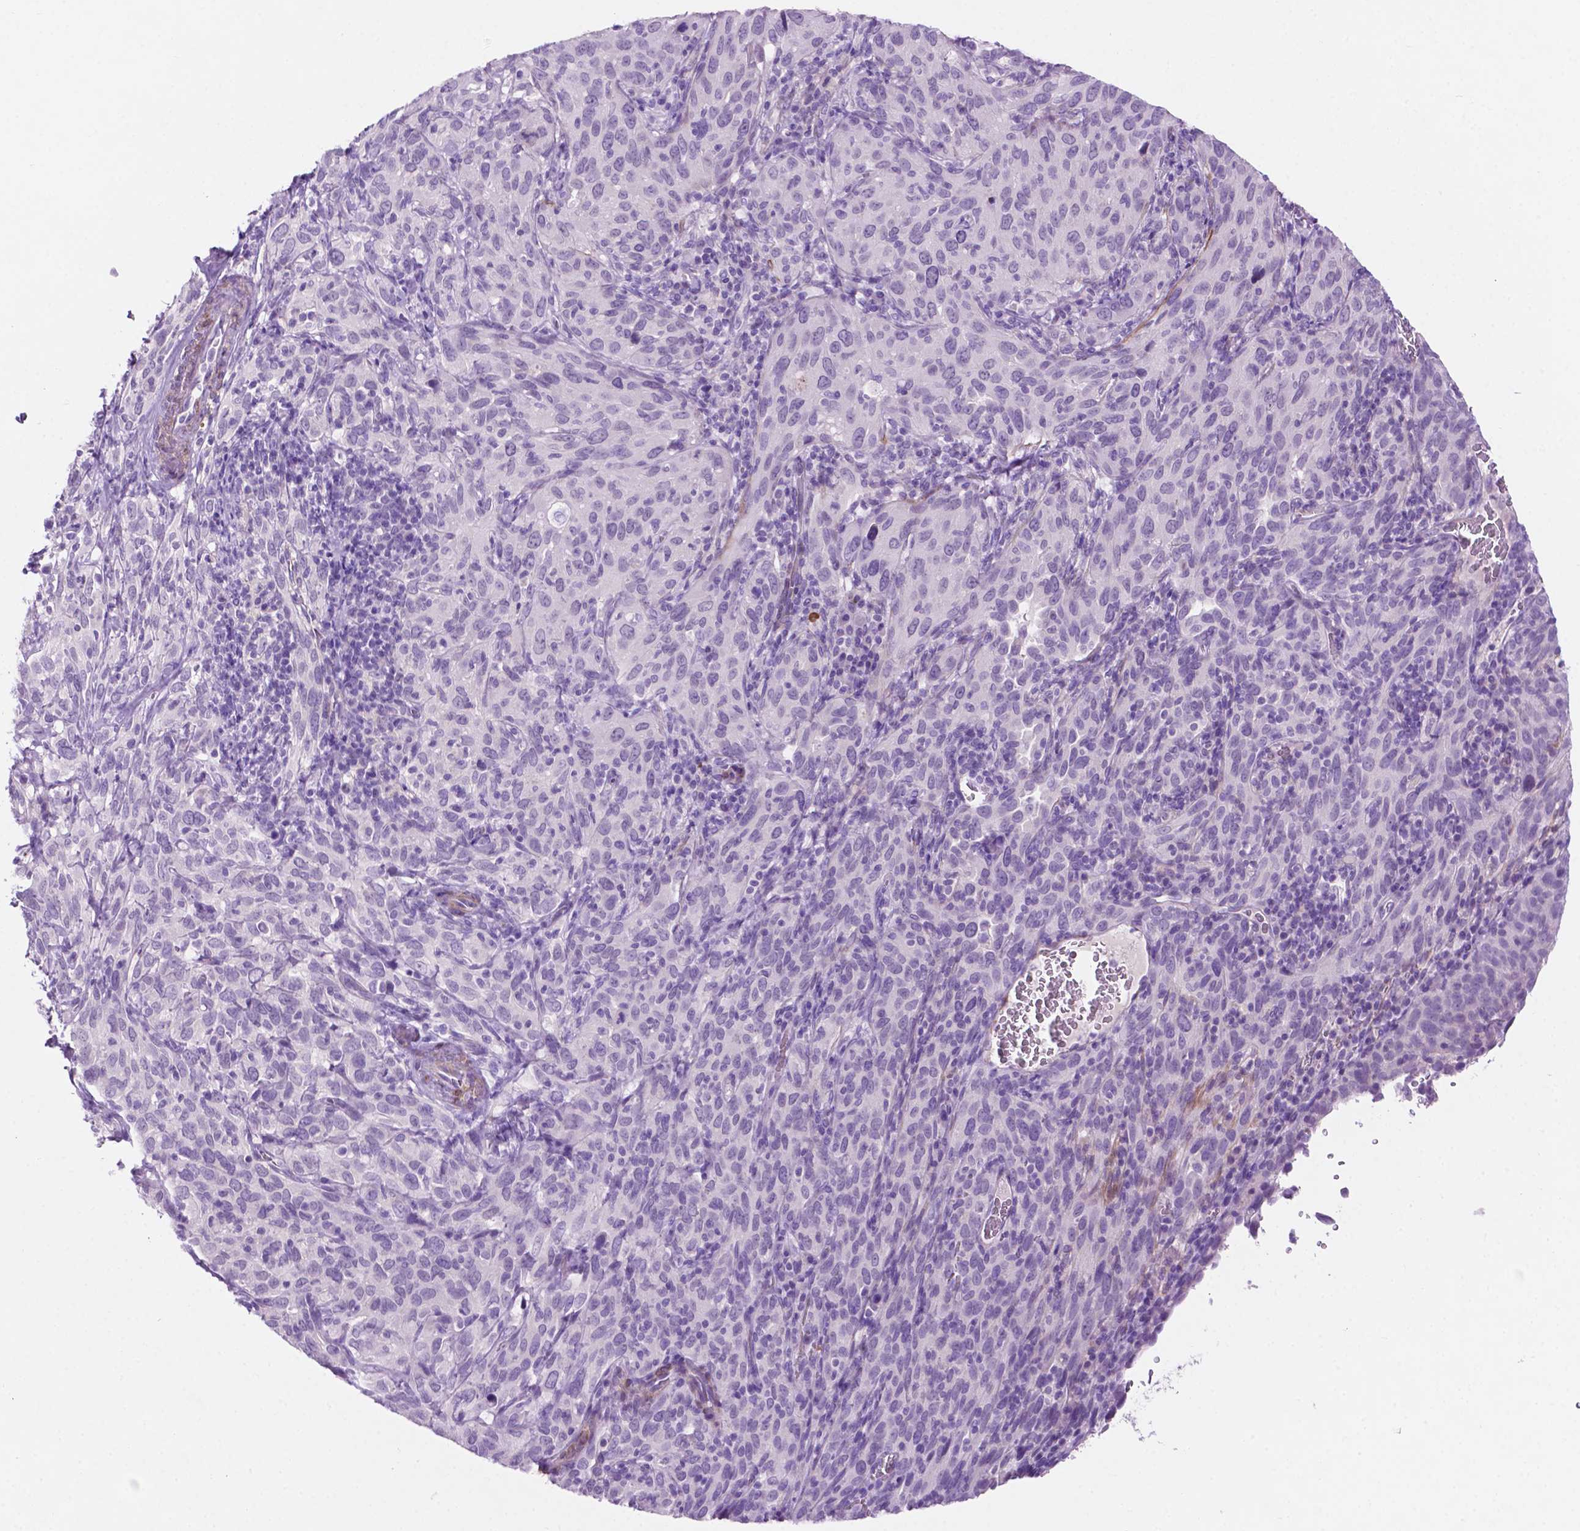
{"staining": {"intensity": "negative", "quantity": "none", "location": "none"}, "tissue": "cervical cancer", "cell_type": "Tumor cells", "image_type": "cancer", "snomed": [{"axis": "morphology", "description": "Normal tissue, NOS"}, {"axis": "morphology", "description": "Squamous cell carcinoma, NOS"}, {"axis": "topography", "description": "Cervix"}], "caption": "Tumor cells are negative for protein expression in human cervical squamous cell carcinoma.", "gene": "ASPG", "patient": {"sex": "female", "age": 51}}